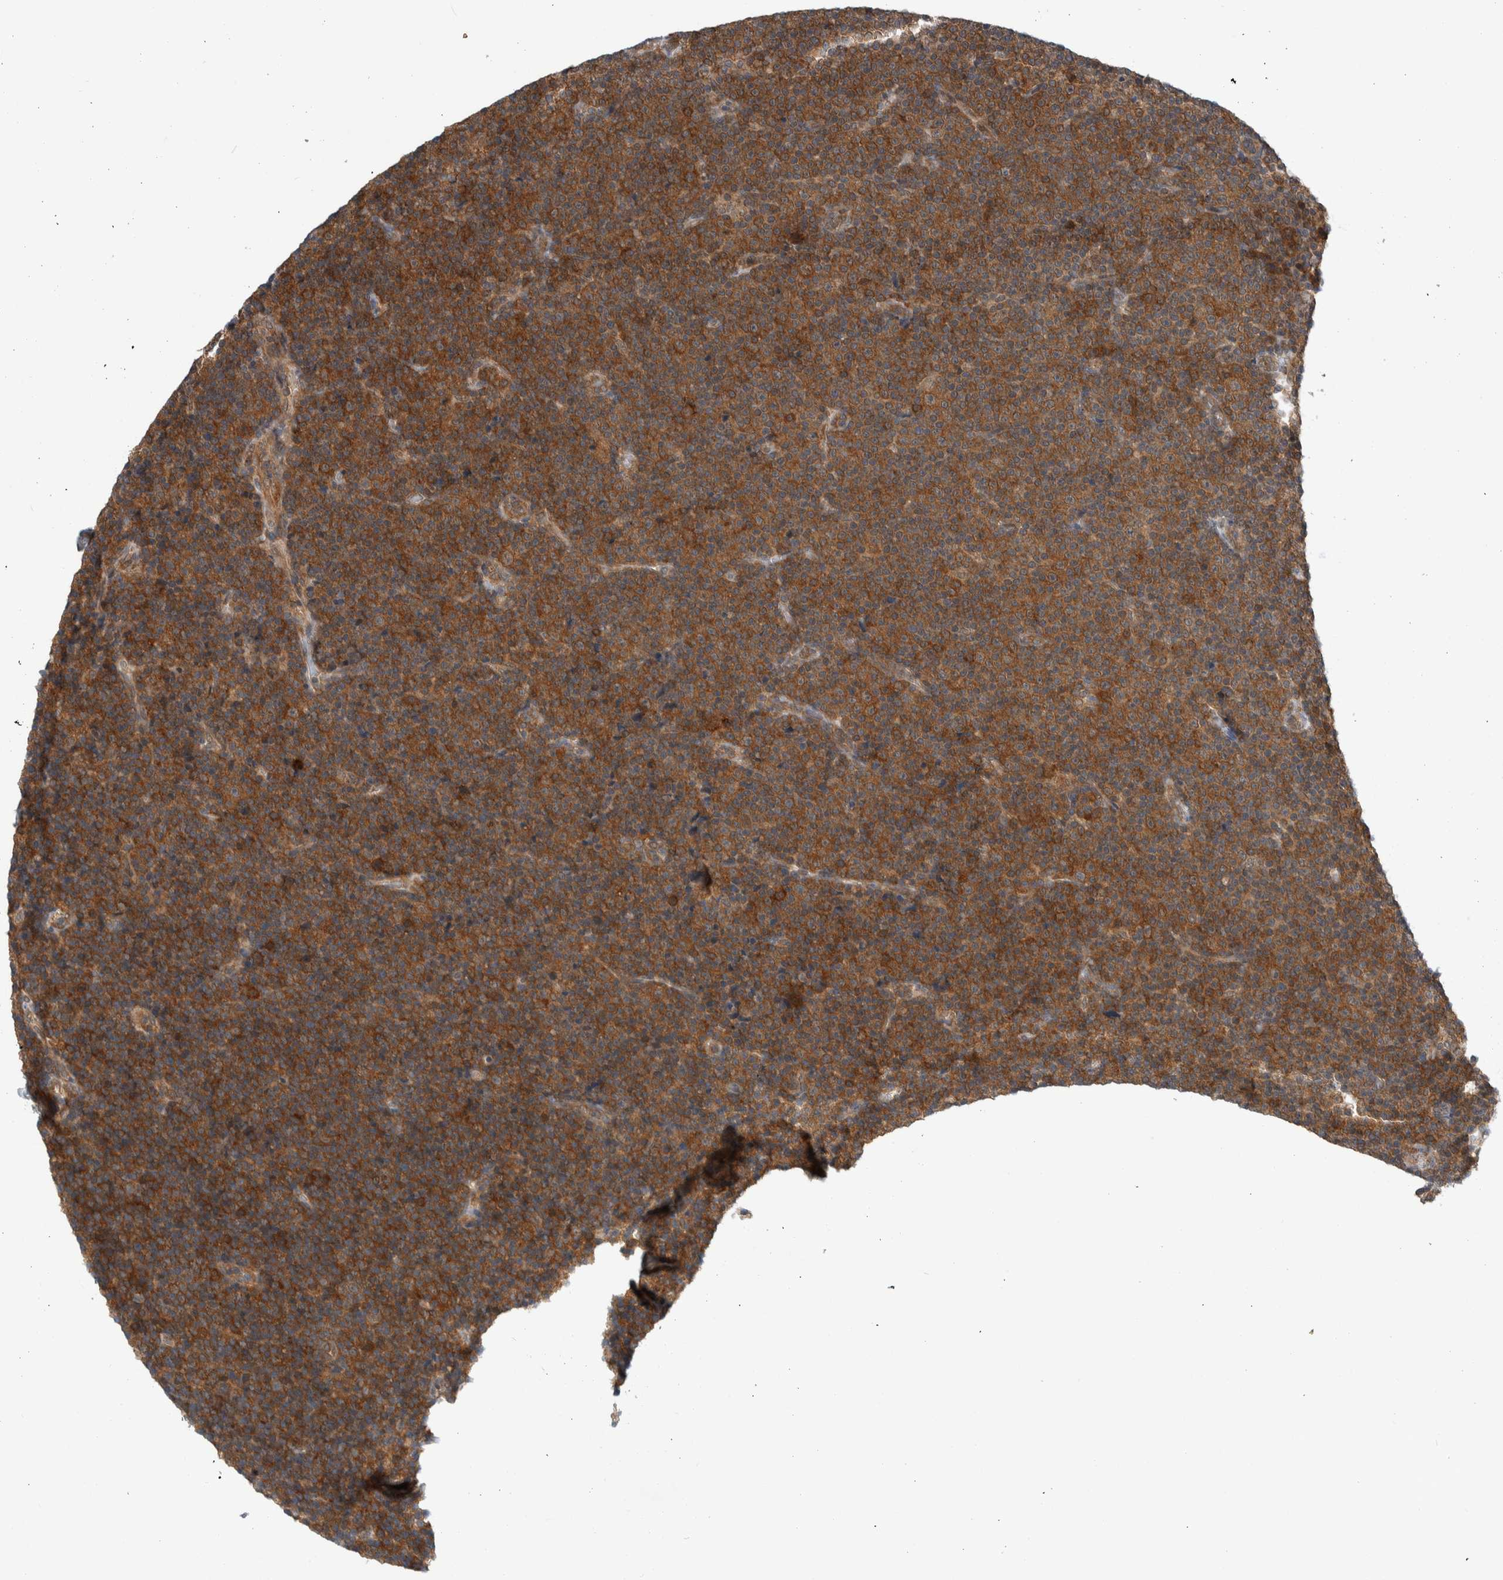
{"staining": {"intensity": "strong", "quantity": ">75%", "location": "cytoplasmic/membranous"}, "tissue": "lymphoma", "cell_type": "Tumor cells", "image_type": "cancer", "snomed": [{"axis": "morphology", "description": "Malignant lymphoma, non-Hodgkin's type, Low grade"}, {"axis": "topography", "description": "Lymph node"}], "caption": "Protein positivity by immunohistochemistry shows strong cytoplasmic/membranous positivity in about >75% of tumor cells in lymphoma. (Stains: DAB in brown, nuclei in blue, Microscopy: brightfield microscopy at high magnification).", "gene": "CCDC43", "patient": {"sex": "female", "age": 67}}